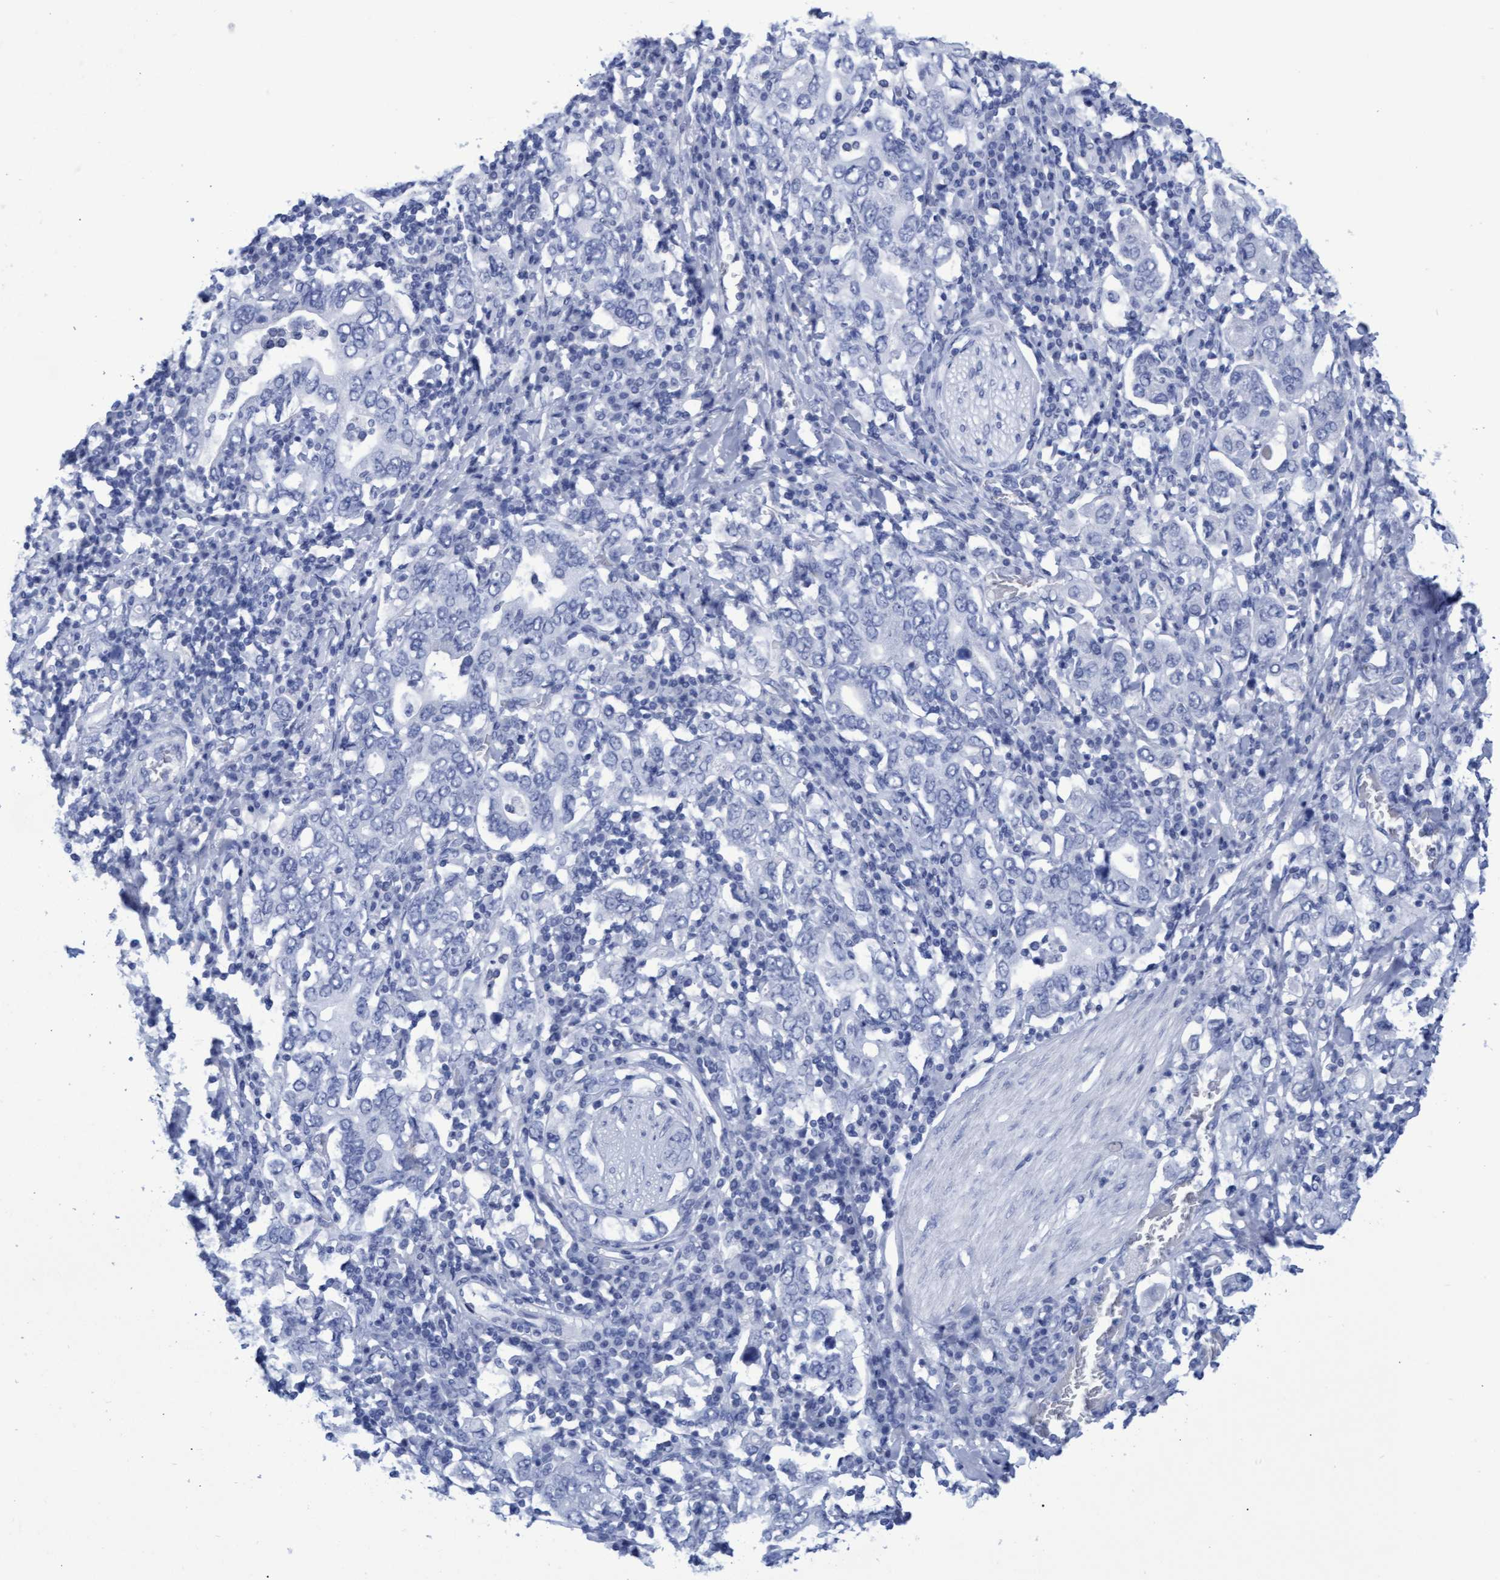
{"staining": {"intensity": "negative", "quantity": "none", "location": "none"}, "tissue": "stomach cancer", "cell_type": "Tumor cells", "image_type": "cancer", "snomed": [{"axis": "morphology", "description": "Adenocarcinoma, NOS"}, {"axis": "topography", "description": "Stomach, upper"}], "caption": "Tumor cells are negative for brown protein staining in adenocarcinoma (stomach). (DAB (3,3'-diaminobenzidine) immunohistochemistry, high magnification).", "gene": "INSL6", "patient": {"sex": "male", "age": 62}}